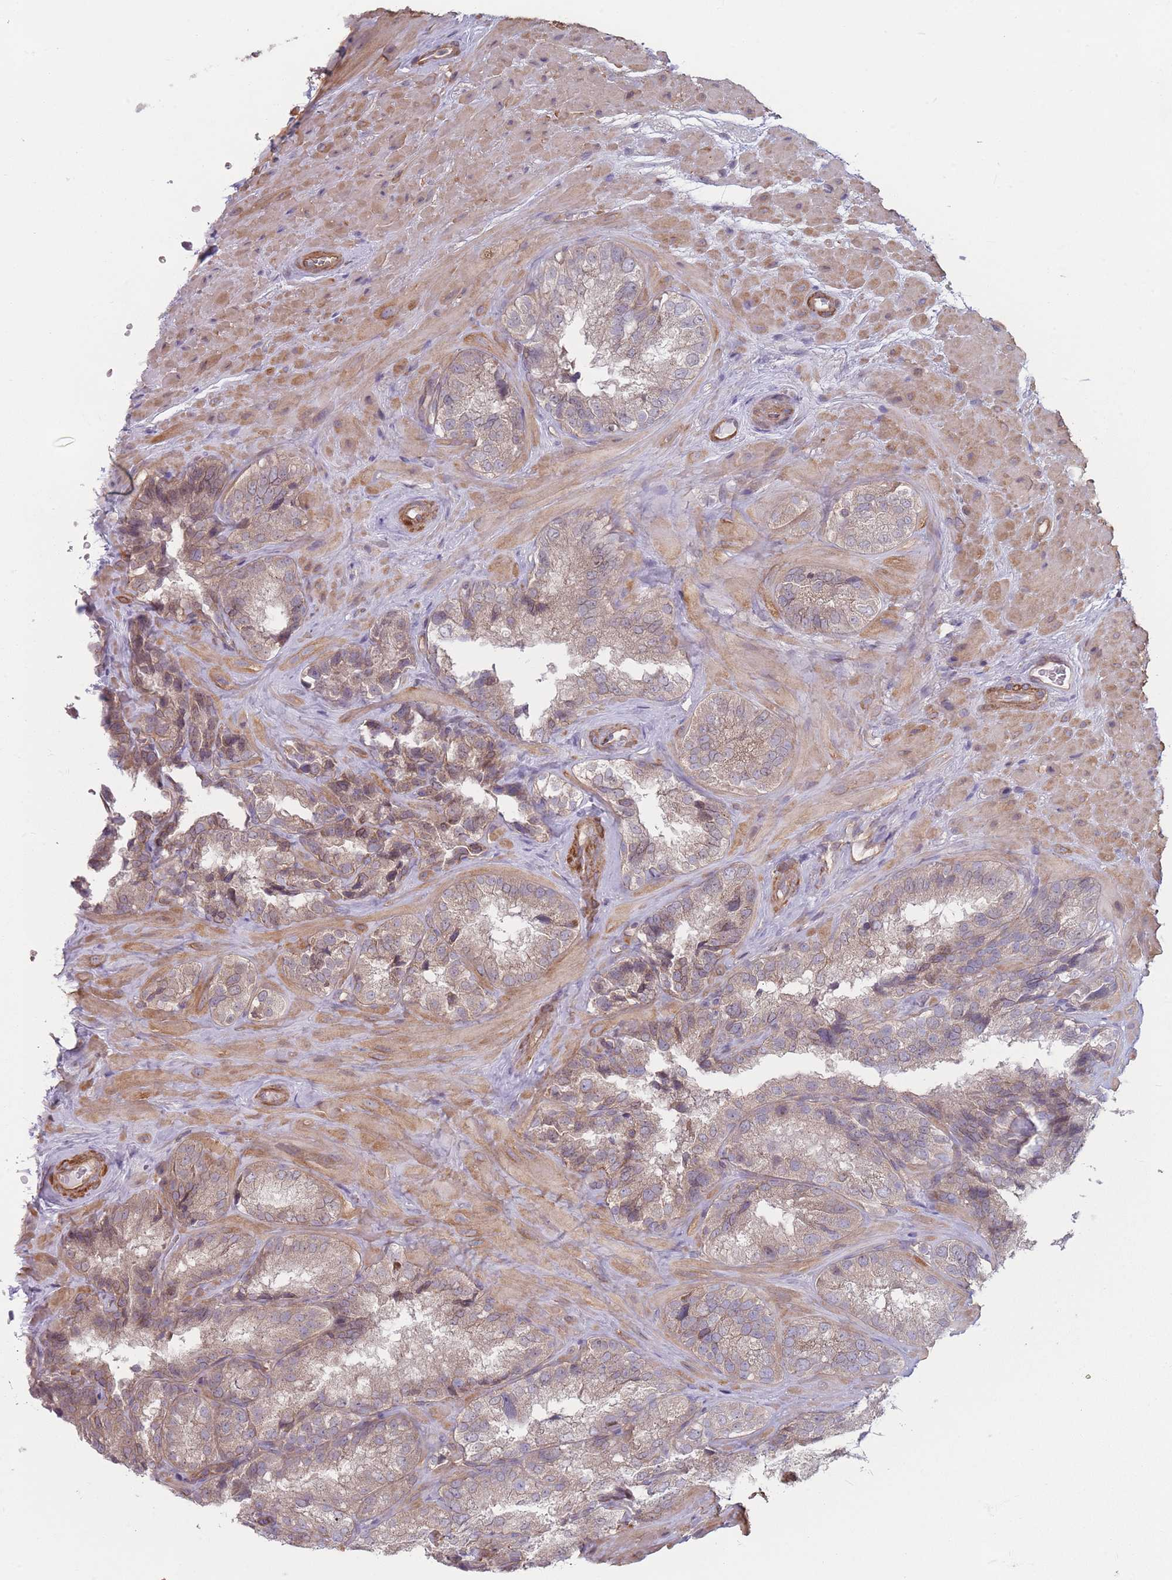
{"staining": {"intensity": "moderate", "quantity": "25%-75%", "location": "cytoplasmic/membranous,nuclear"}, "tissue": "seminal vesicle", "cell_type": "Glandular cells", "image_type": "normal", "snomed": [{"axis": "morphology", "description": "Normal tissue, NOS"}, {"axis": "topography", "description": "Seminal veicle"}], "caption": "IHC of benign seminal vesicle shows medium levels of moderate cytoplasmic/membranous,nuclear staining in approximately 25%-75% of glandular cells.", "gene": "VRK2", "patient": {"sex": "male", "age": 58}}